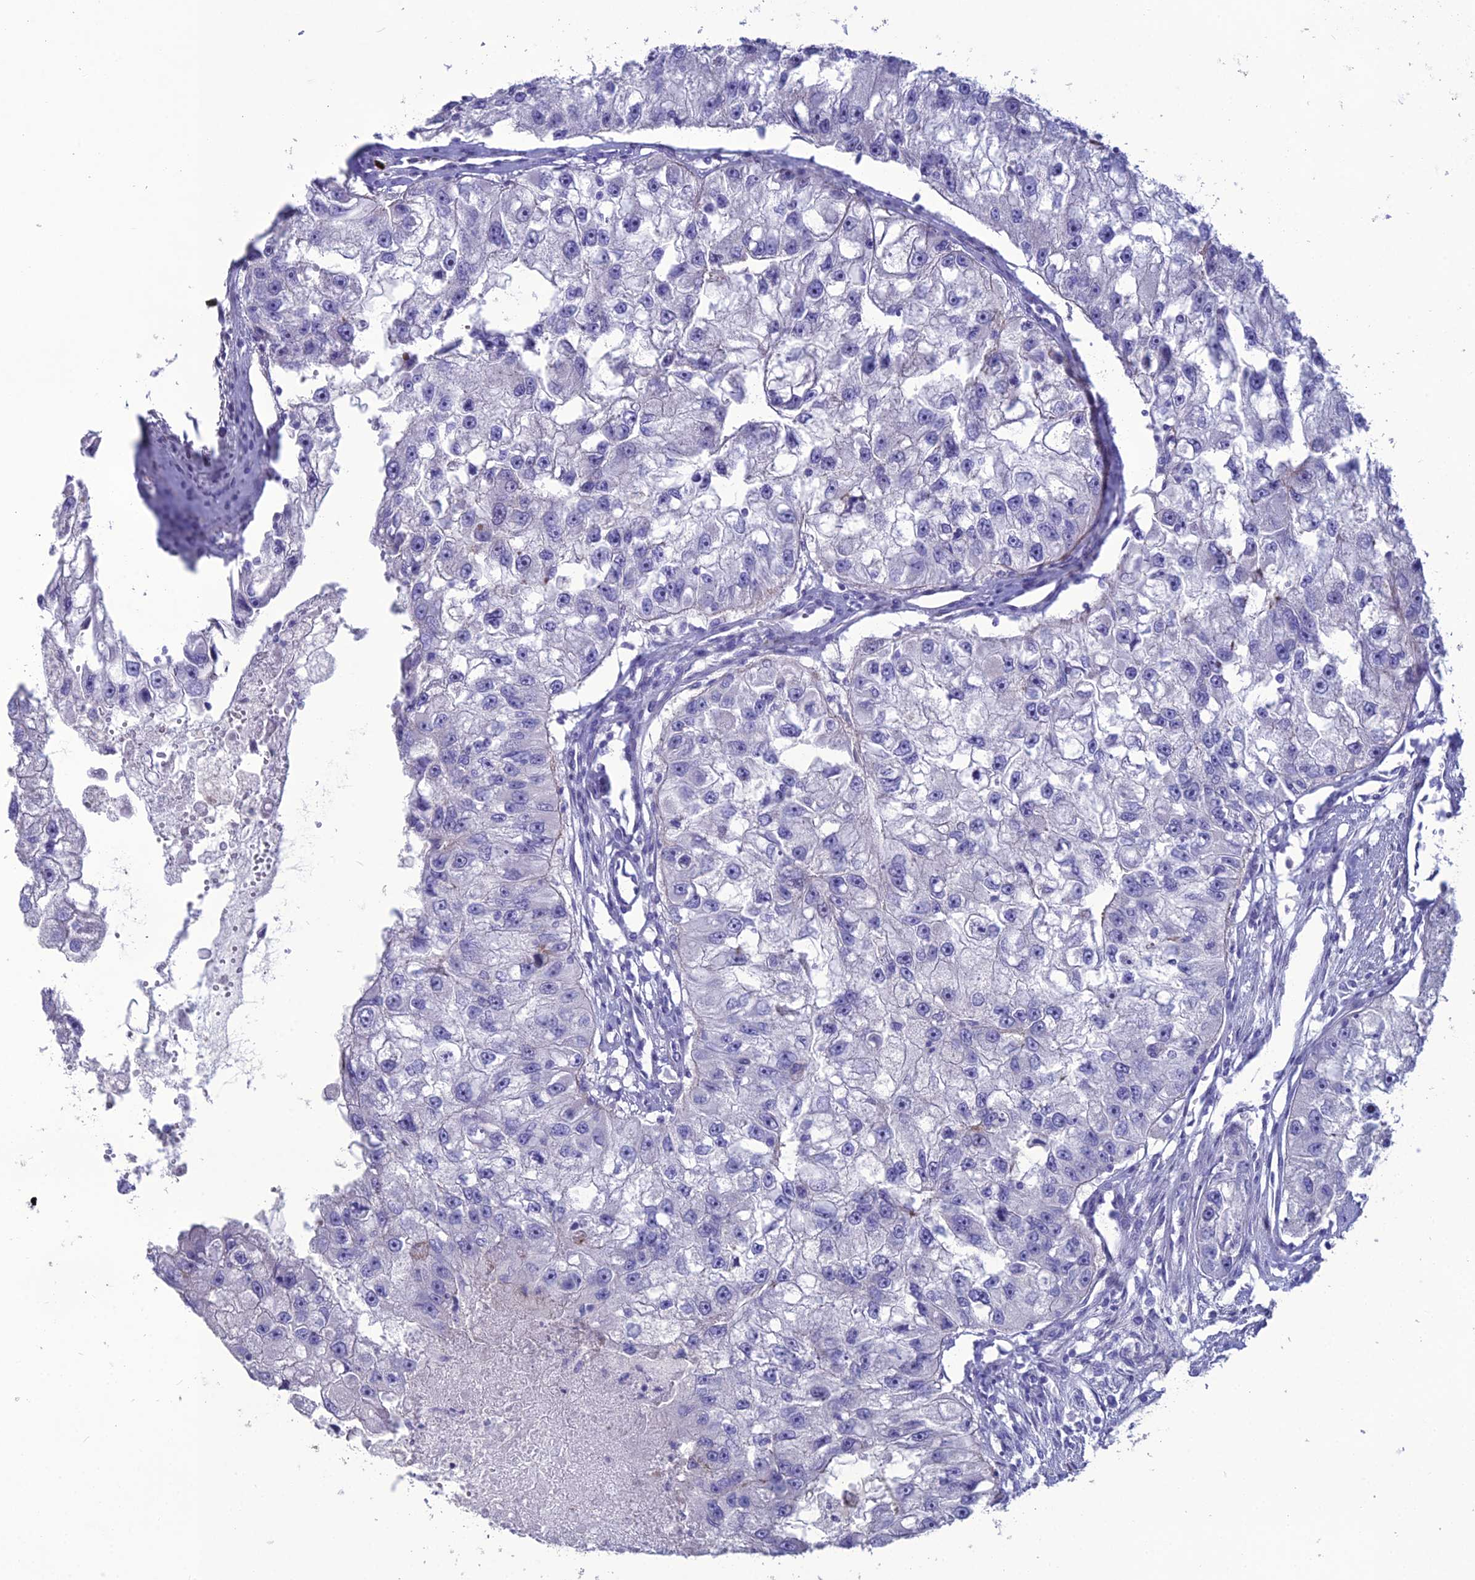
{"staining": {"intensity": "negative", "quantity": "none", "location": "none"}, "tissue": "renal cancer", "cell_type": "Tumor cells", "image_type": "cancer", "snomed": [{"axis": "morphology", "description": "Adenocarcinoma, NOS"}, {"axis": "topography", "description": "Kidney"}], "caption": "Protein analysis of renal cancer displays no significant staining in tumor cells. (DAB (3,3'-diaminobenzidine) IHC visualized using brightfield microscopy, high magnification).", "gene": "OR56B1", "patient": {"sex": "male", "age": 63}}